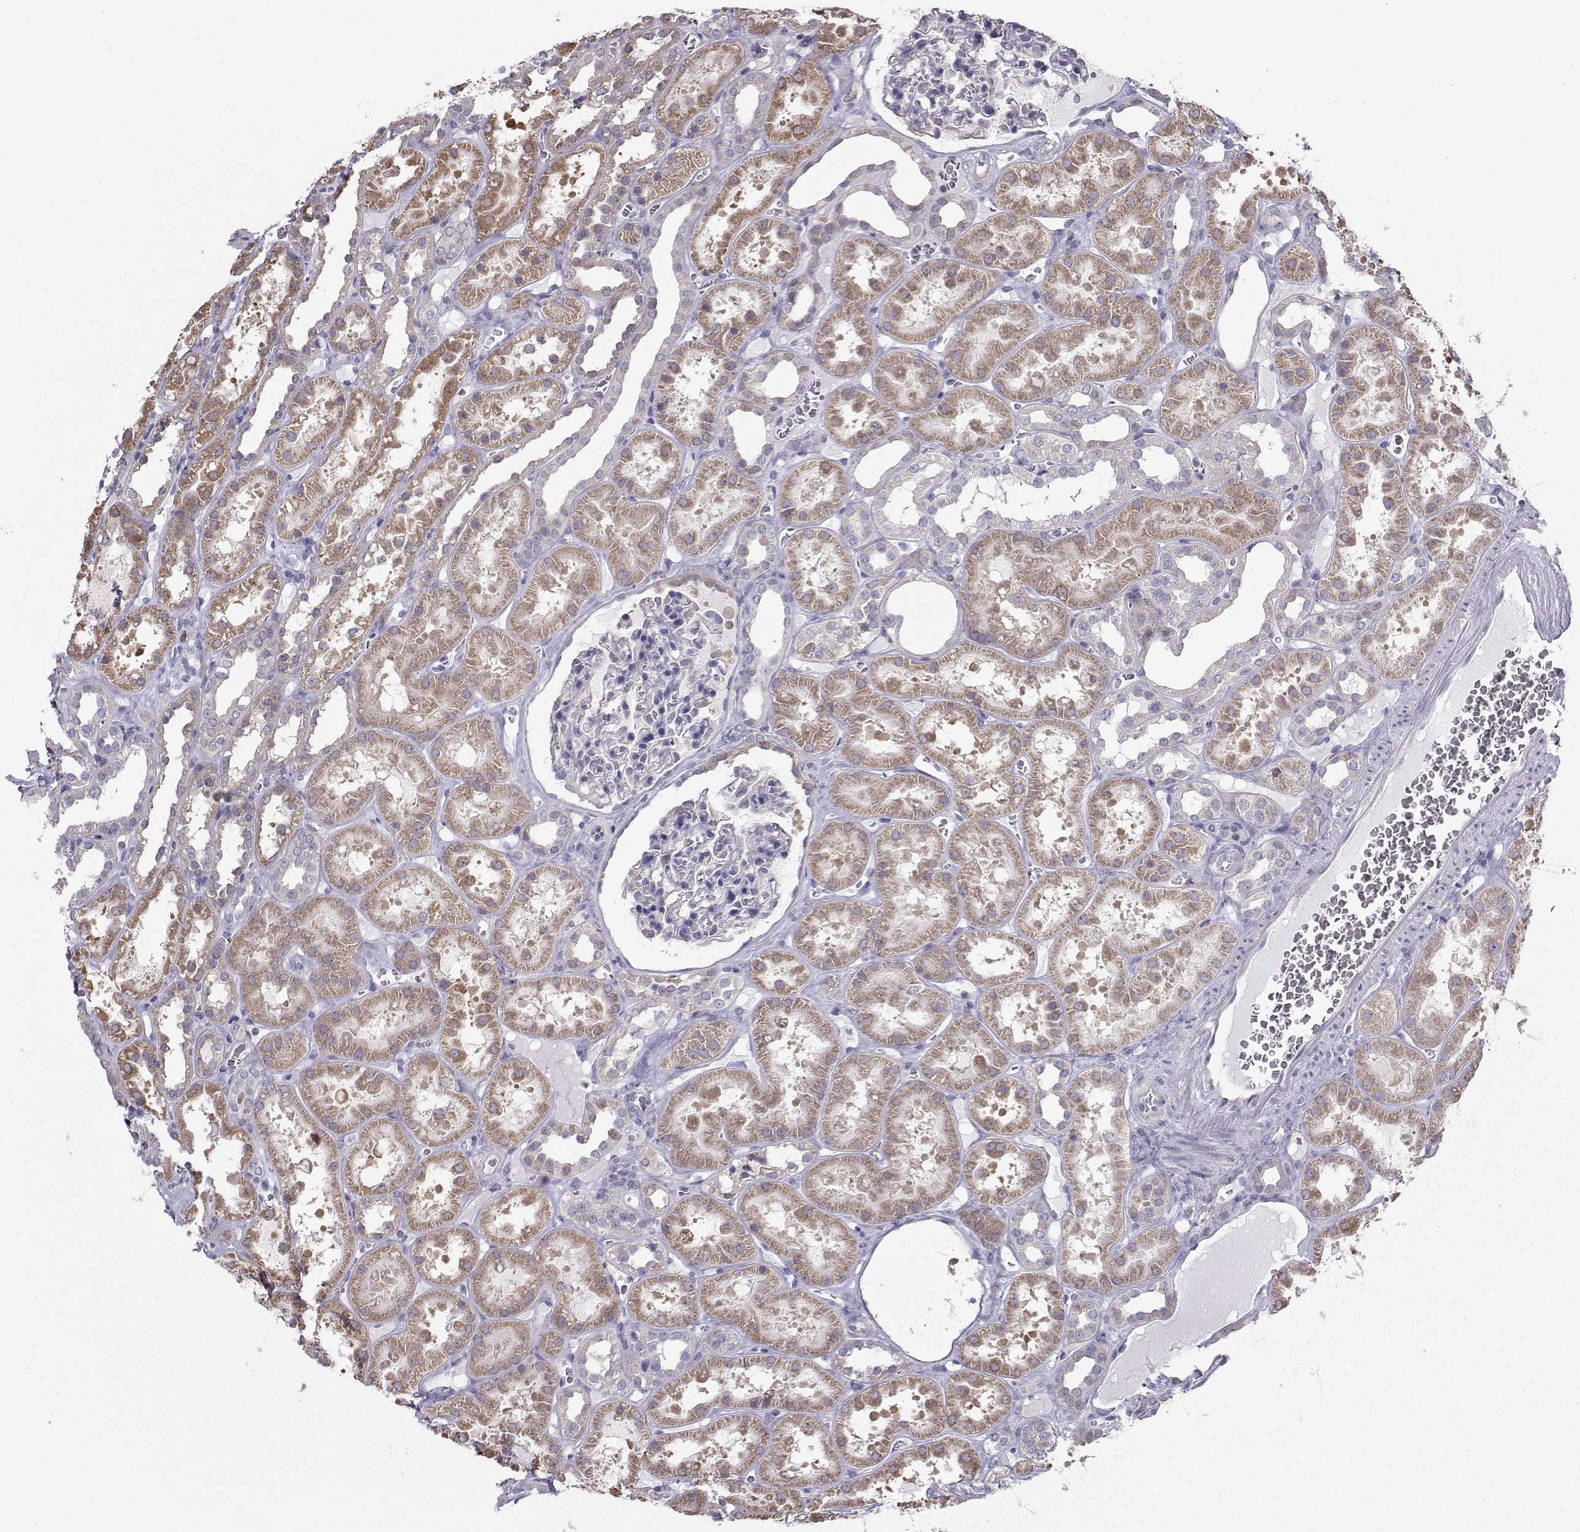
{"staining": {"intensity": "negative", "quantity": "none", "location": "none"}, "tissue": "kidney", "cell_type": "Cells in glomeruli", "image_type": "normal", "snomed": [{"axis": "morphology", "description": "Normal tissue, NOS"}, {"axis": "topography", "description": "Kidney"}], "caption": "IHC of benign human kidney demonstrates no expression in cells in glomeruli. Brightfield microscopy of immunohistochemistry stained with DAB (3,3'-diaminobenzidine) (brown) and hematoxylin (blue), captured at high magnification.", "gene": "DCLK3", "patient": {"sex": "female", "age": 41}}